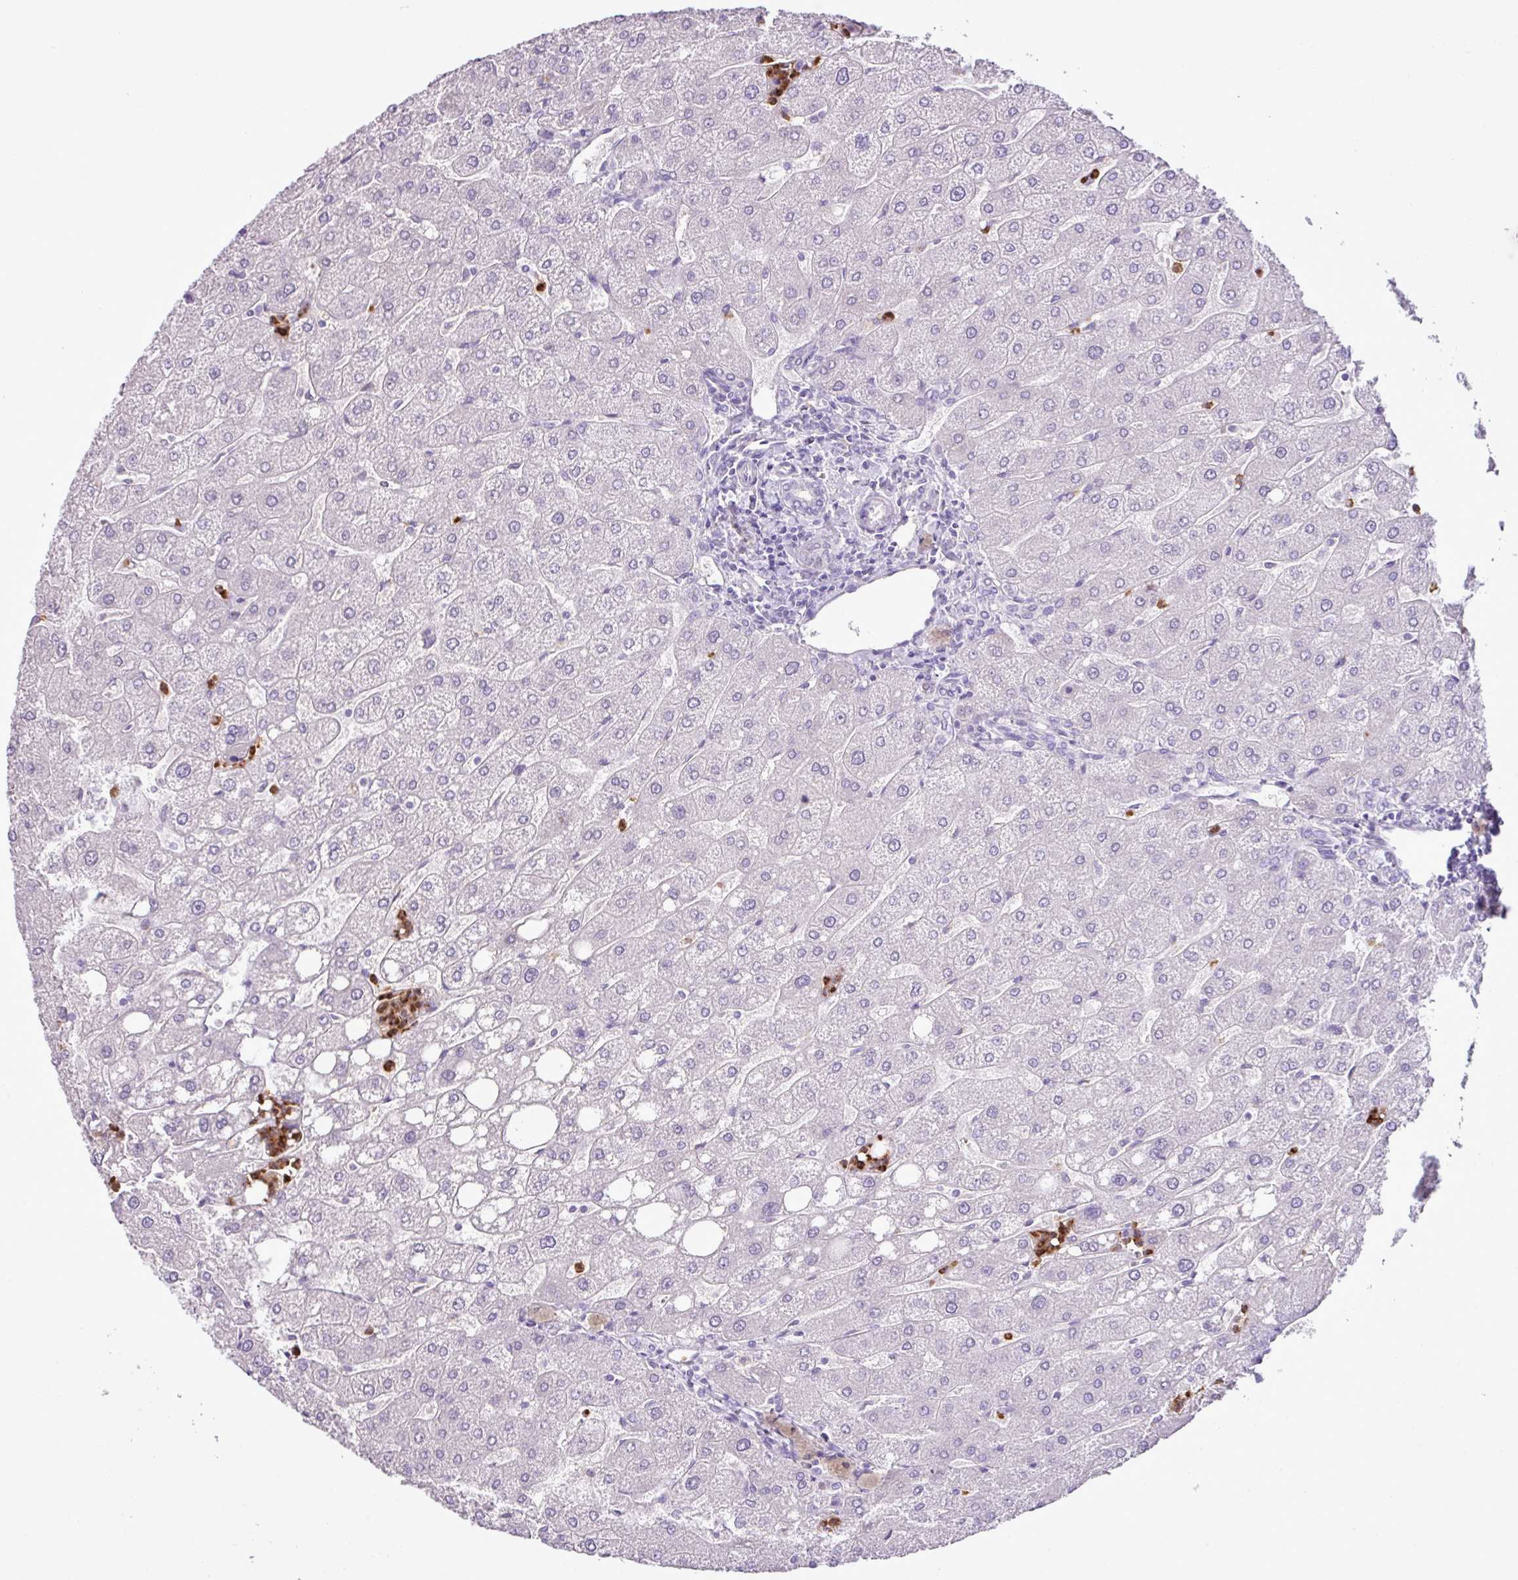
{"staining": {"intensity": "negative", "quantity": "none", "location": "none"}, "tissue": "liver", "cell_type": "Cholangiocytes", "image_type": "normal", "snomed": [{"axis": "morphology", "description": "Normal tissue, NOS"}, {"axis": "topography", "description": "Liver"}], "caption": "DAB immunohistochemical staining of unremarkable human liver displays no significant positivity in cholangiocytes. (Immunohistochemistry, brightfield microscopy, high magnification).", "gene": "HTR3E", "patient": {"sex": "male", "age": 67}}